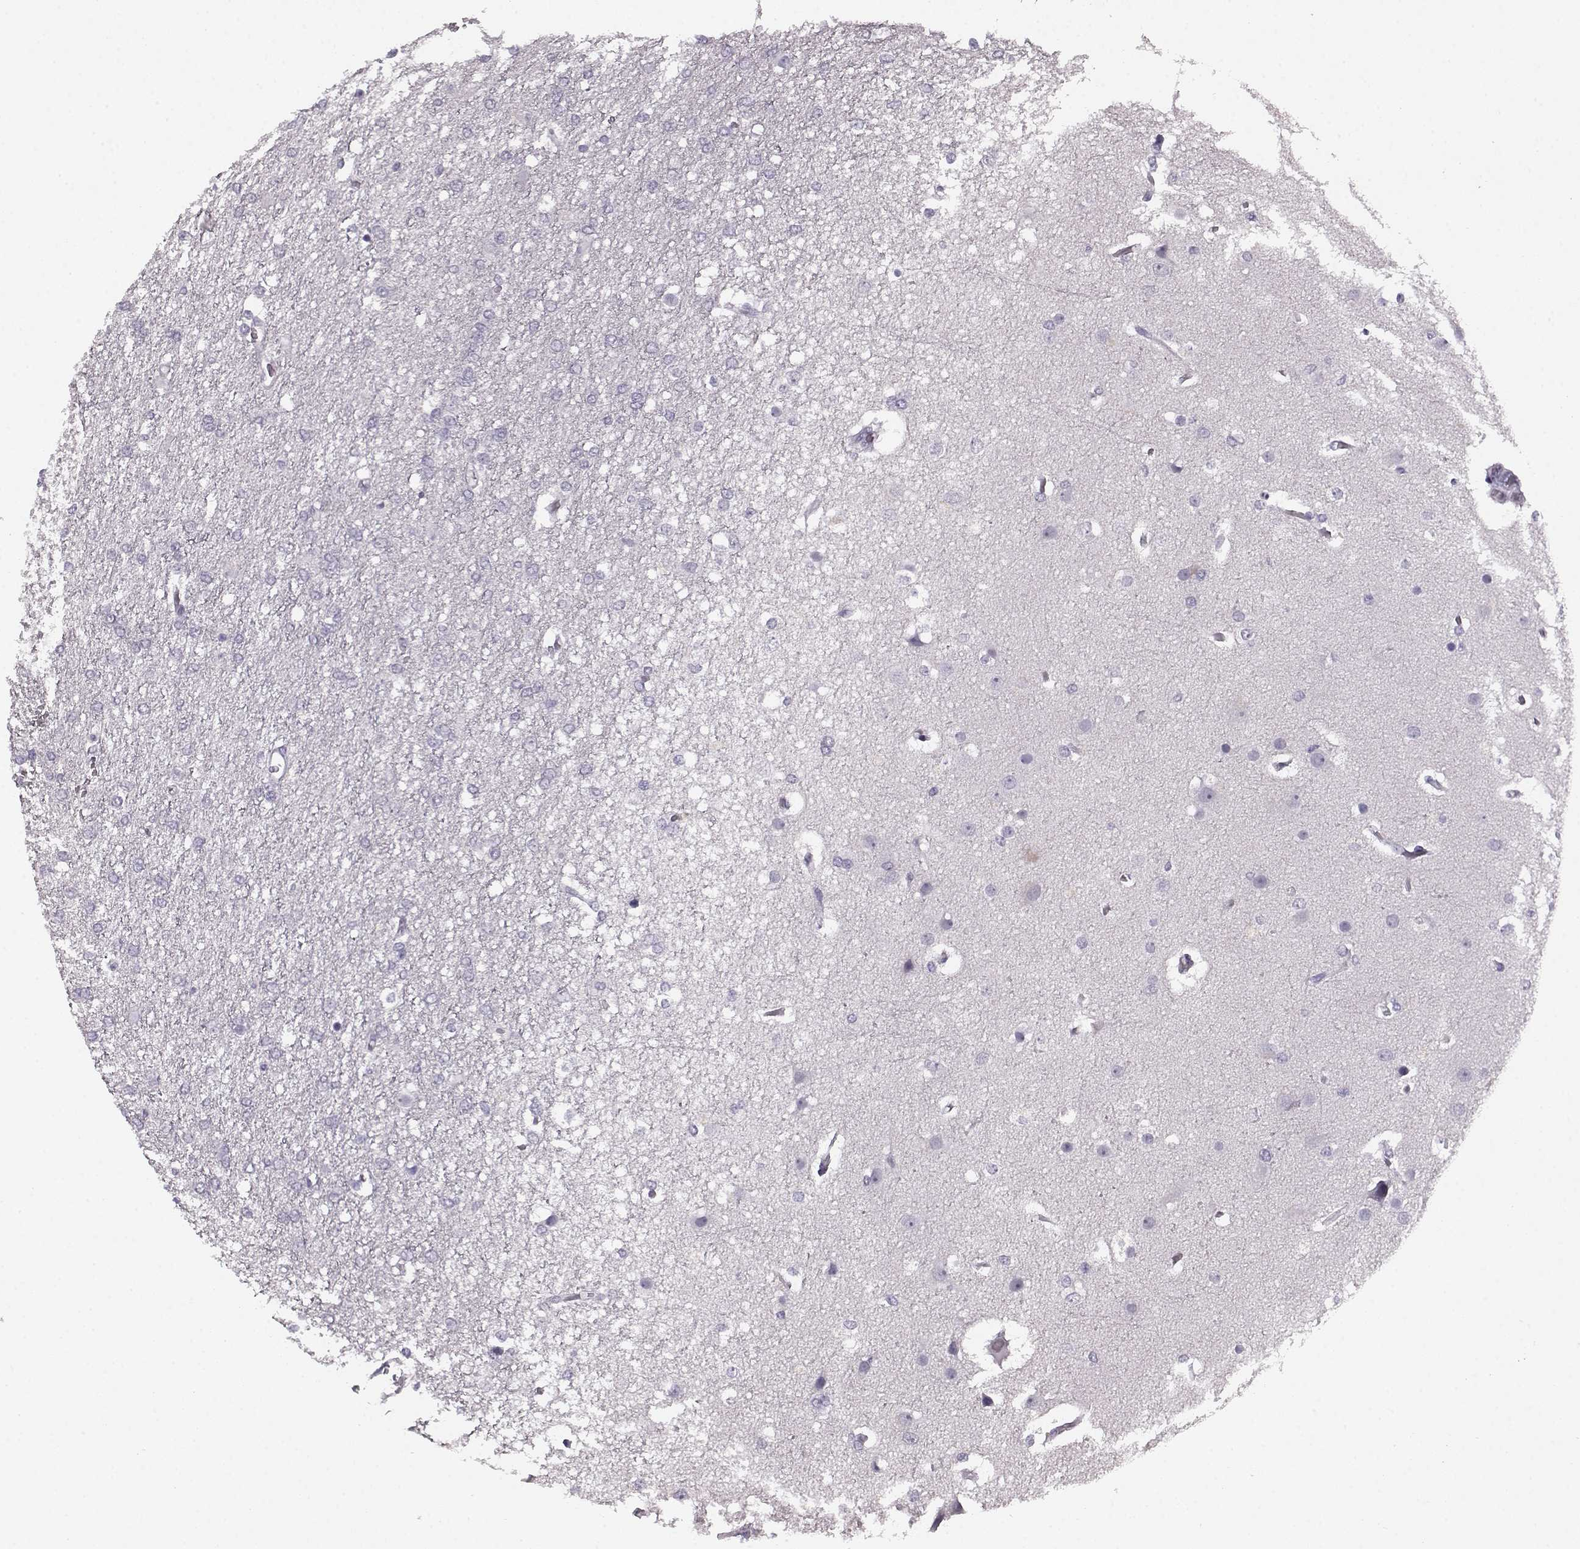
{"staining": {"intensity": "negative", "quantity": "none", "location": "none"}, "tissue": "glioma", "cell_type": "Tumor cells", "image_type": "cancer", "snomed": [{"axis": "morphology", "description": "Glioma, malignant, High grade"}, {"axis": "topography", "description": "Brain"}], "caption": "DAB (3,3'-diaminobenzidine) immunohistochemical staining of malignant high-grade glioma reveals no significant positivity in tumor cells.", "gene": "AIPL1", "patient": {"sex": "female", "age": 61}}